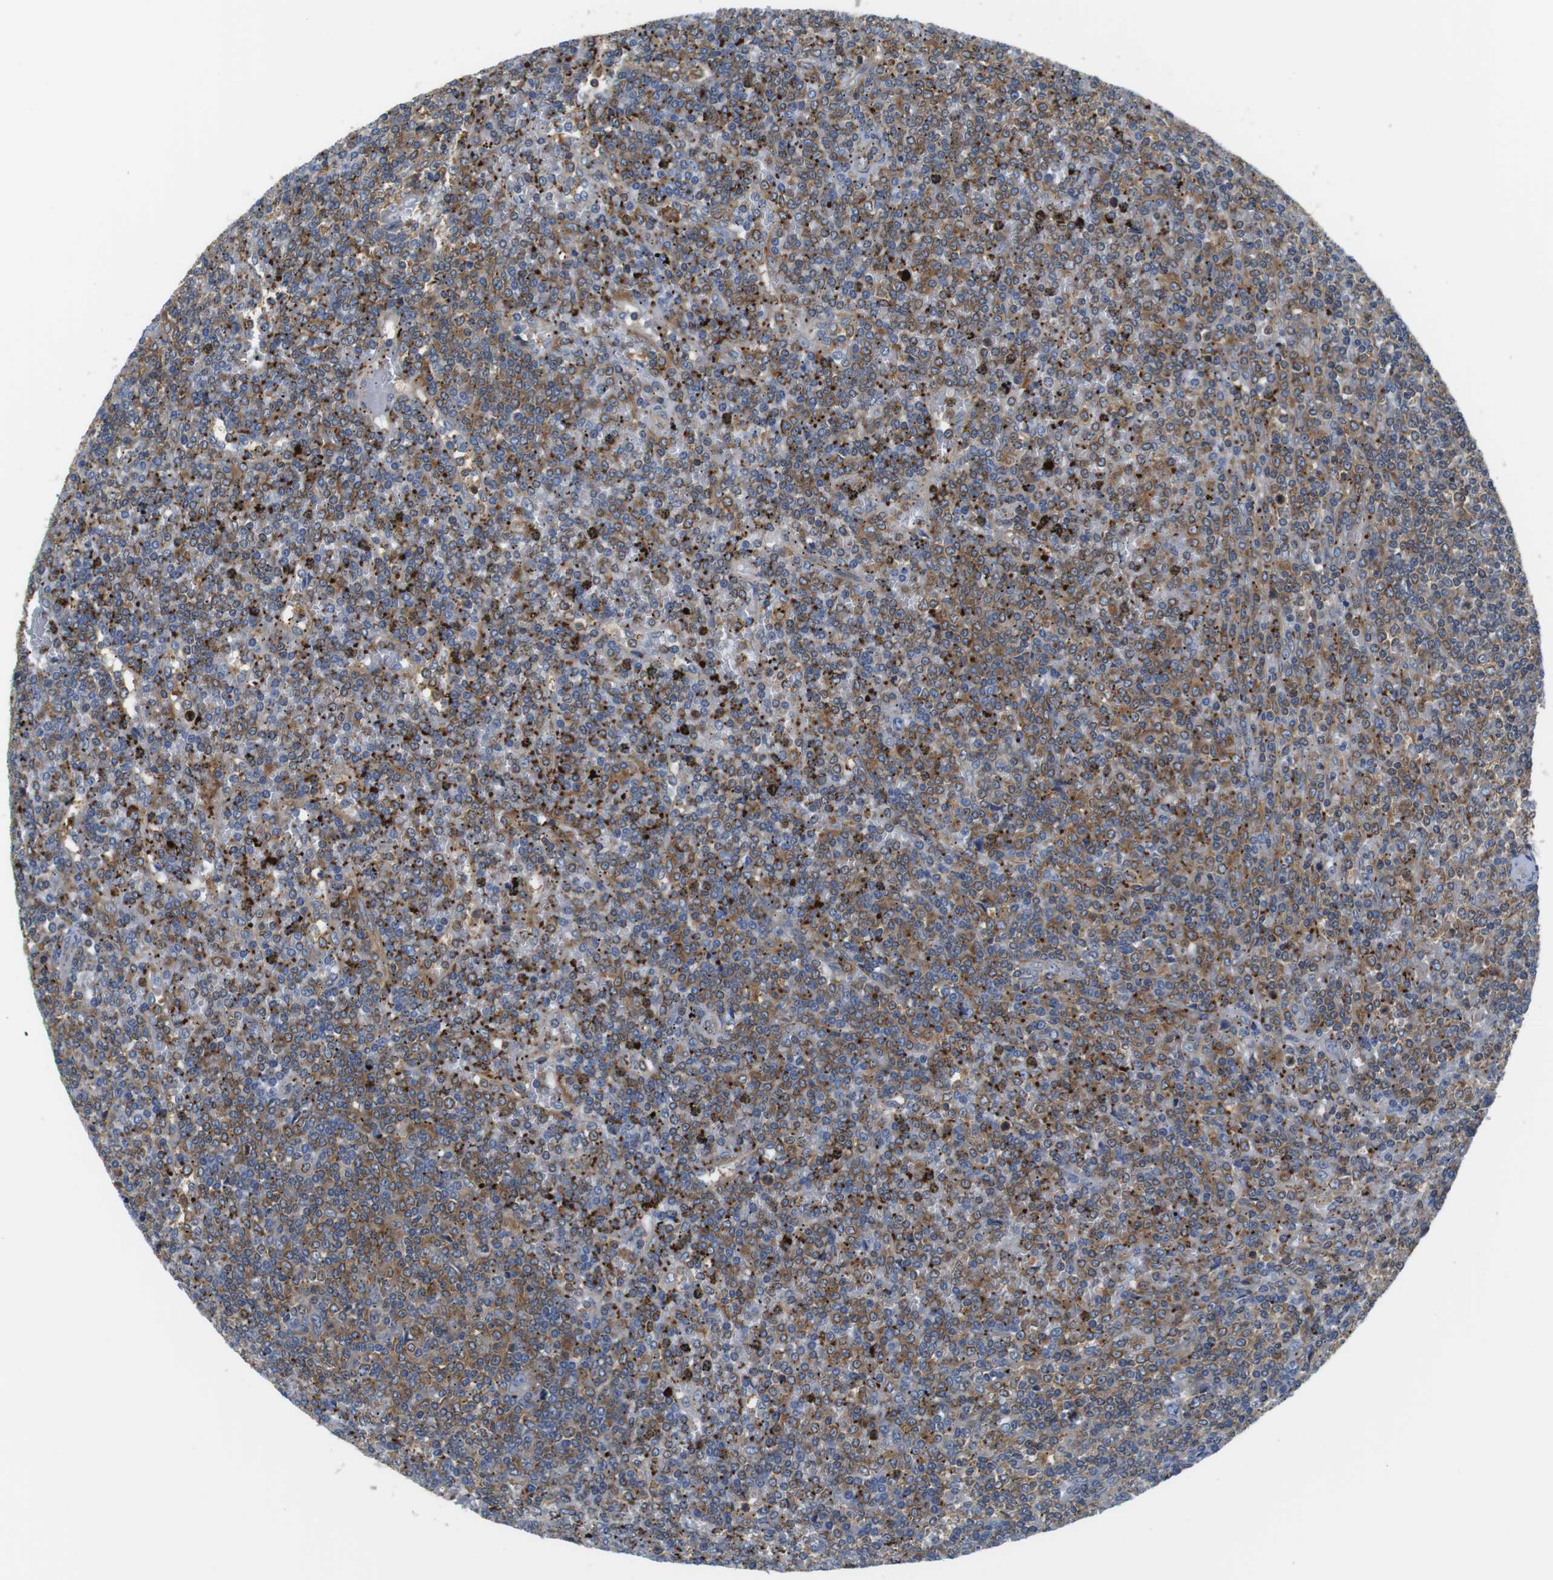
{"staining": {"intensity": "moderate", "quantity": ">75%", "location": "cytoplasmic/membranous"}, "tissue": "lymphoma", "cell_type": "Tumor cells", "image_type": "cancer", "snomed": [{"axis": "morphology", "description": "Malignant lymphoma, non-Hodgkin's type, Low grade"}, {"axis": "topography", "description": "Spleen"}], "caption": "IHC (DAB) staining of lymphoma displays moderate cytoplasmic/membranous protein positivity in about >75% of tumor cells.", "gene": "HERPUD2", "patient": {"sex": "female", "age": 19}}